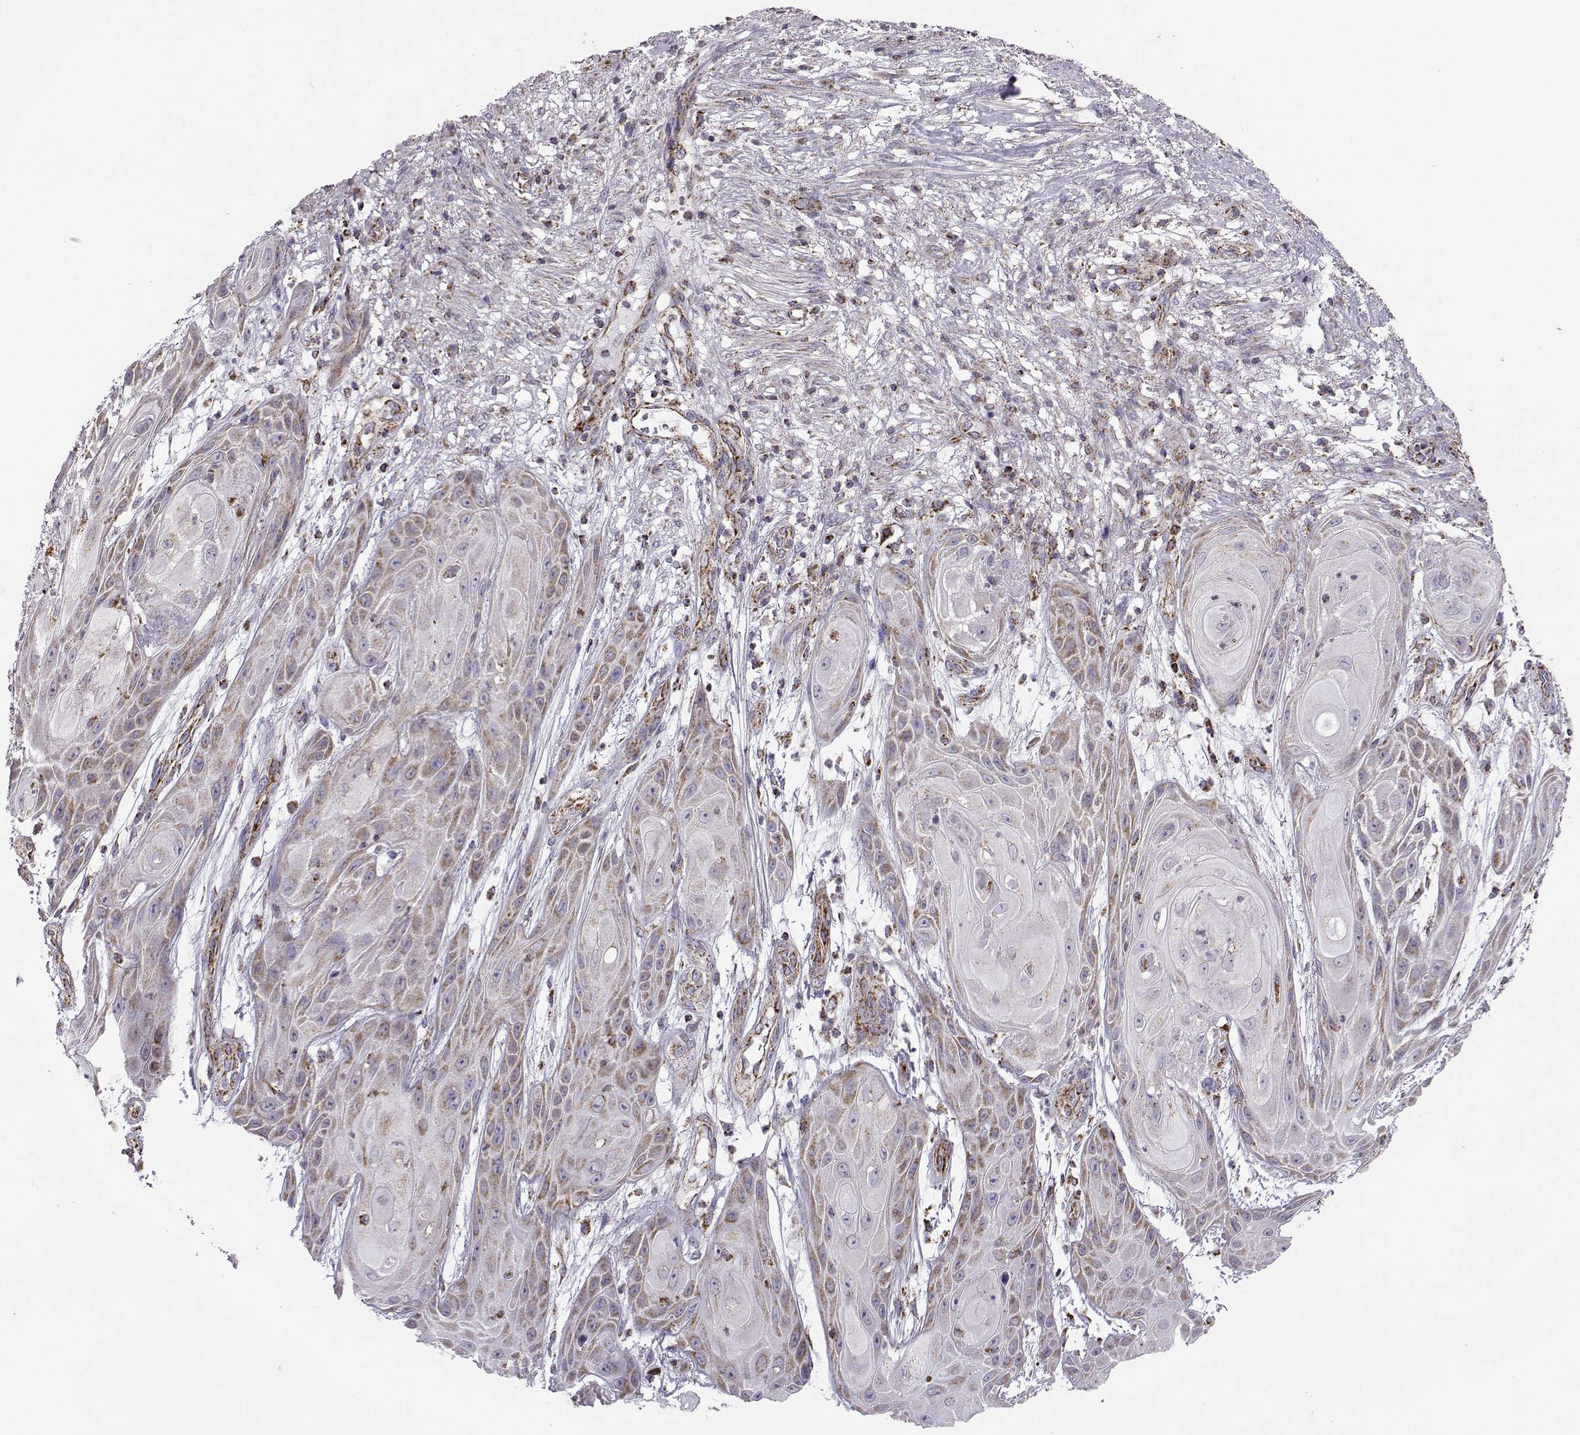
{"staining": {"intensity": "moderate", "quantity": "25%-75%", "location": "cytoplasmic/membranous"}, "tissue": "skin cancer", "cell_type": "Tumor cells", "image_type": "cancer", "snomed": [{"axis": "morphology", "description": "Squamous cell carcinoma, NOS"}, {"axis": "topography", "description": "Skin"}], "caption": "There is medium levels of moderate cytoplasmic/membranous expression in tumor cells of squamous cell carcinoma (skin), as demonstrated by immunohistochemical staining (brown color).", "gene": "NECAB3", "patient": {"sex": "male", "age": 62}}